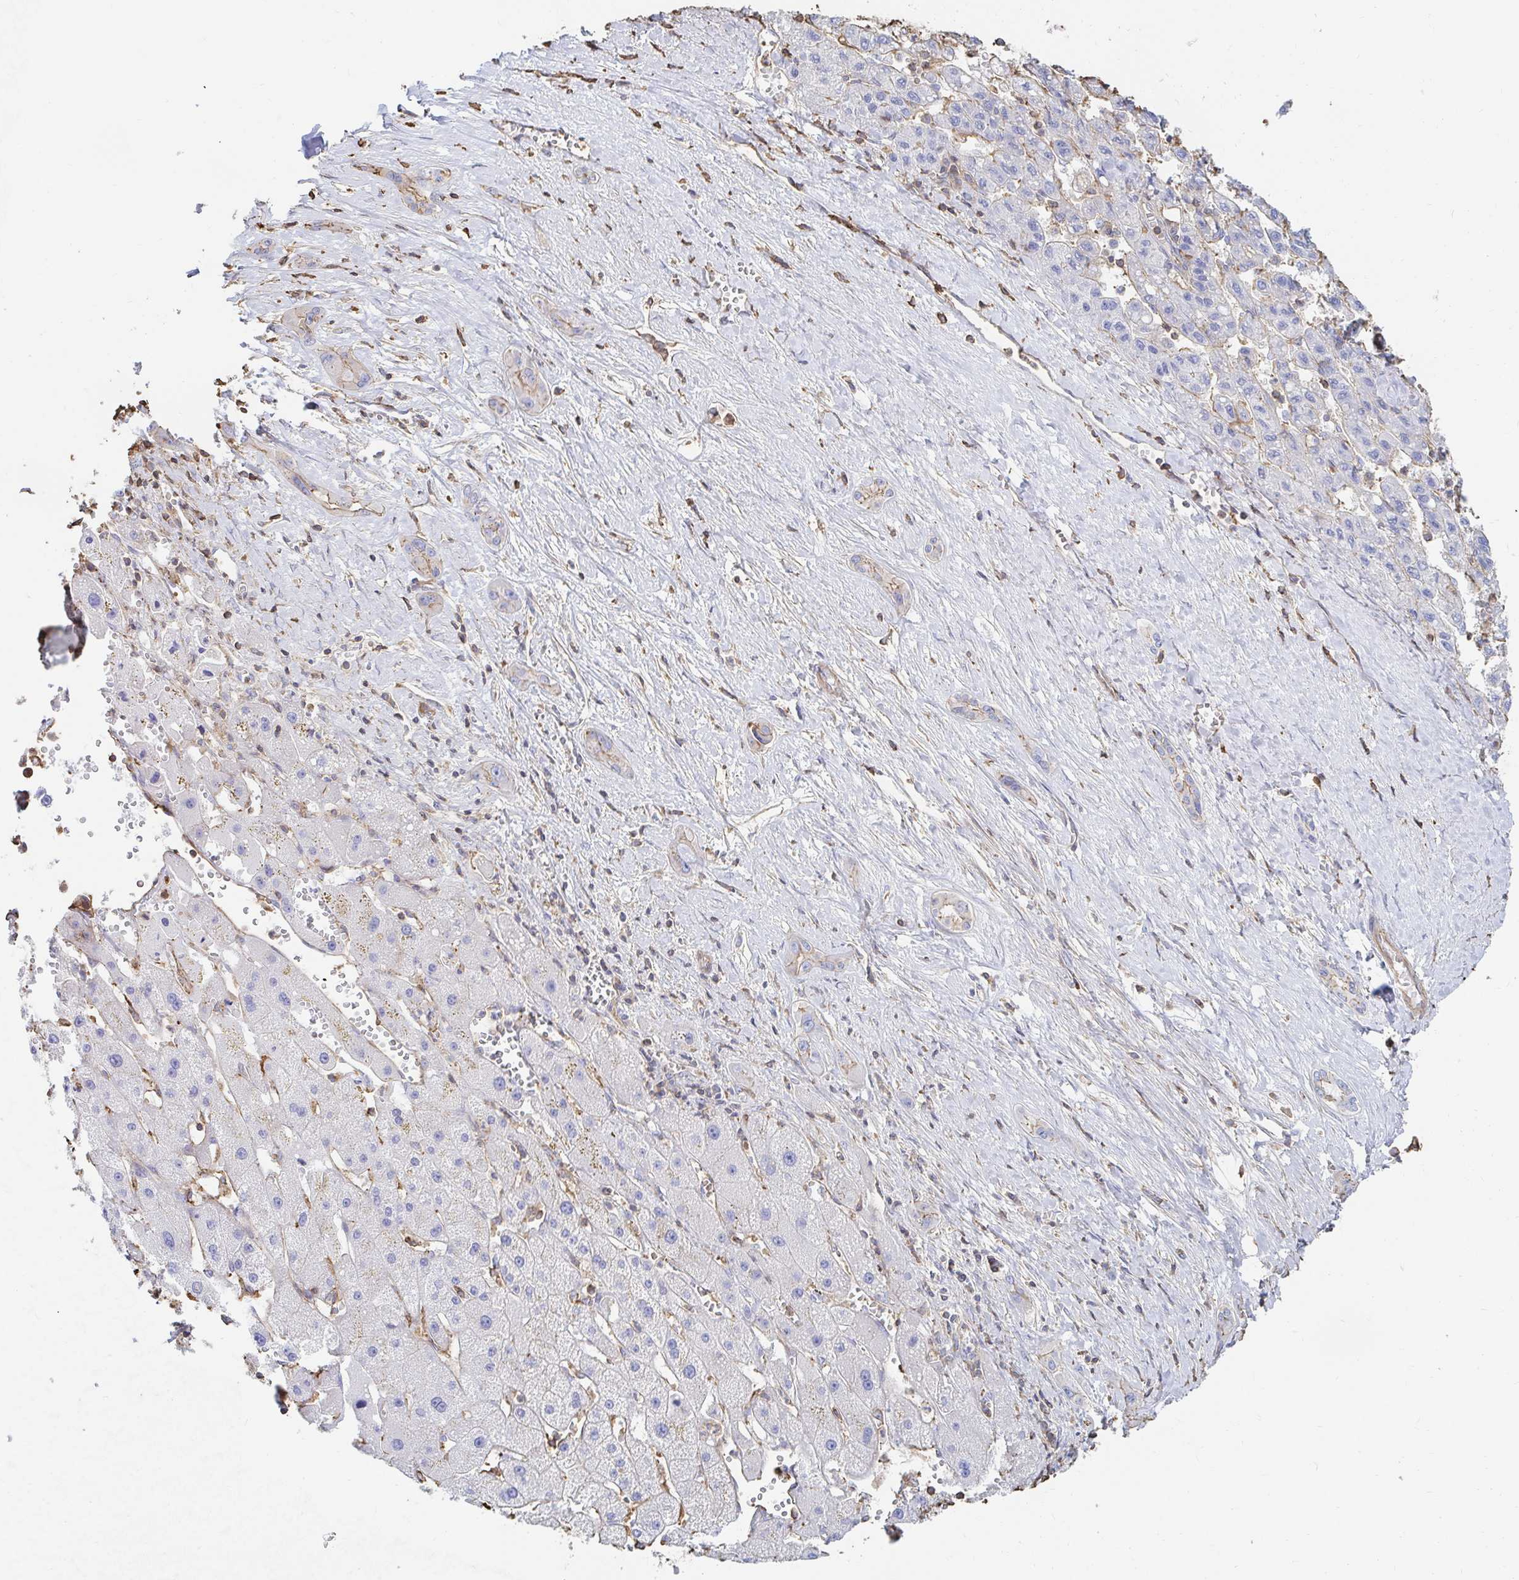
{"staining": {"intensity": "negative", "quantity": "none", "location": "none"}, "tissue": "liver cancer", "cell_type": "Tumor cells", "image_type": "cancer", "snomed": [{"axis": "morphology", "description": "Carcinoma, Hepatocellular, NOS"}, {"axis": "topography", "description": "Liver"}], "caption": "This is an immunohistochemistry histopathology image of hepatocellular carcinoma (liver). There is no positivity in tumor cells.", "gene": "PTPN14", "patient": {"sex": "female", "age": 82}}